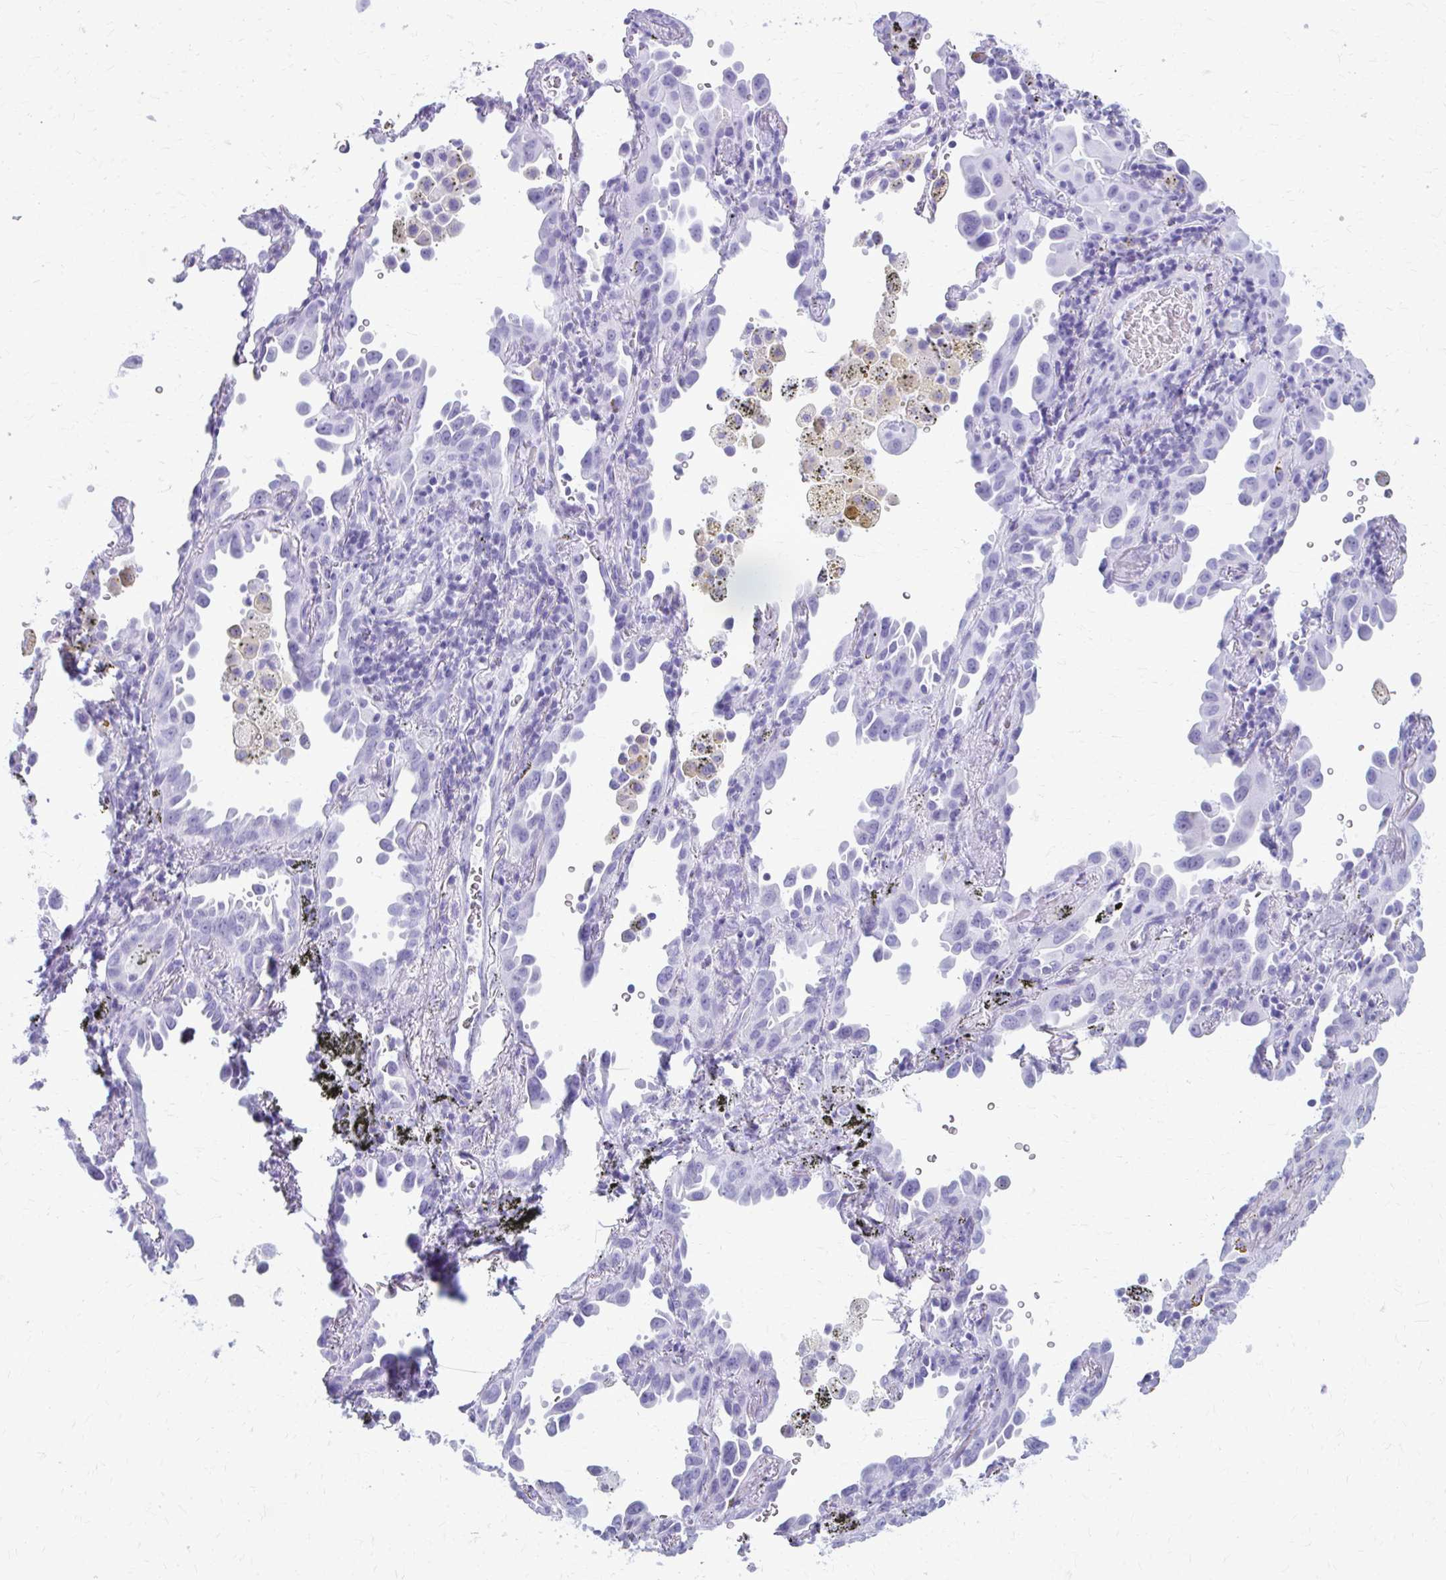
{"staining": {"intensity": "negative", "quantity": "none", "location": "none"}, "tissue": "lung cancer", "cell_type": "Tumor cells", "image_type": "cancer", "snomed": [{"axis": "morphology", "description": "Adenocarcinoma, NOS"}, {"axis": "topography", "description": "Lung"}], "caption": "Lung cancer was stained to show a protein in brown. There is no significant positivity in tumor cells.", "gene": "MAF1", "patient": {"sex": "male", "age": 68}}